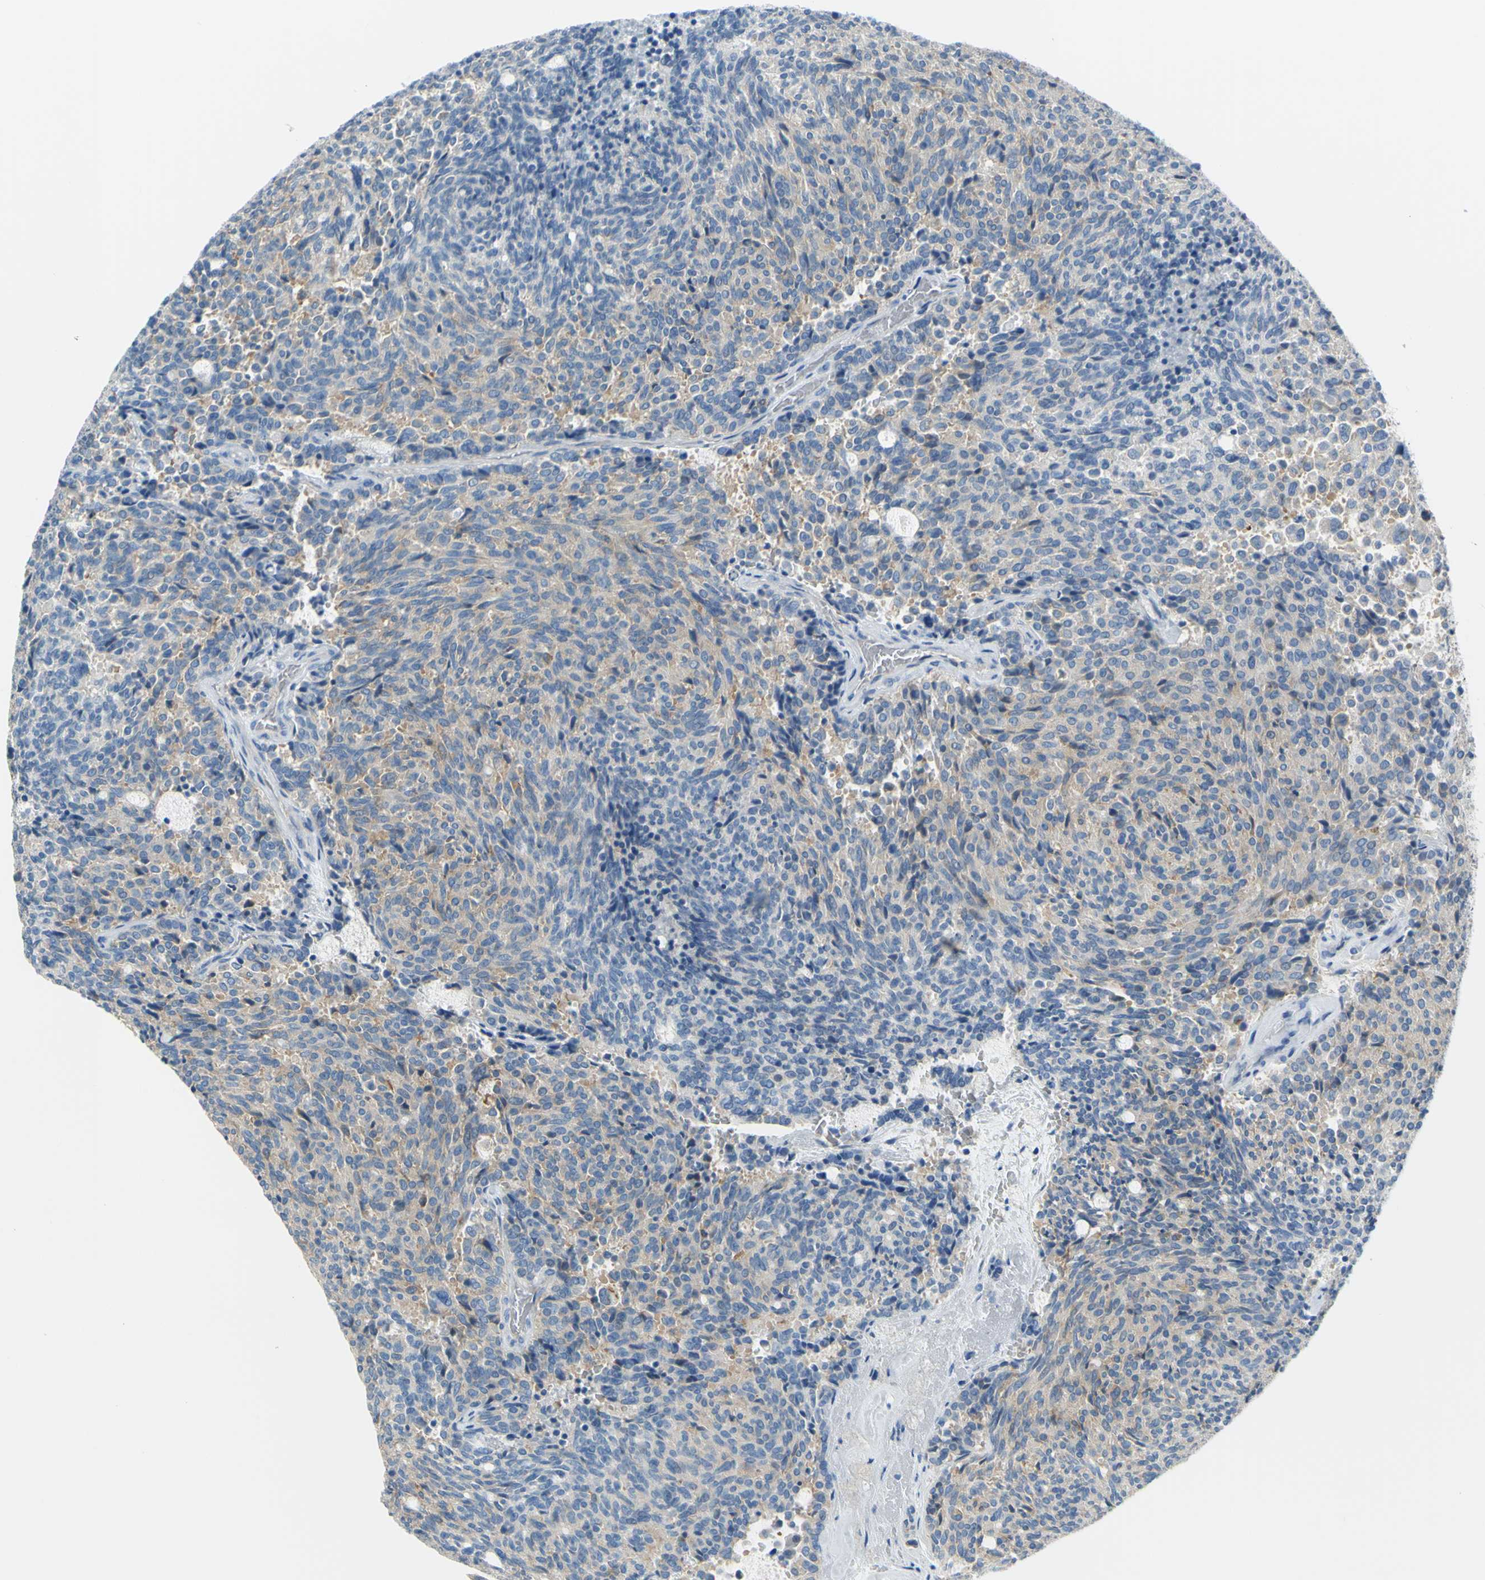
{"staining": {"intensity": "weak", "quantity": ">75%", "location": "cytoplasmic/membranous"}, "tissue": "carcinoid", "cell_type": "Tumor cells", "image_type": "cancer", "snomed": [{"axis": "morphology", "description": "Carcinoid, malignant, NOS"}, {"axis": "topography", "description": "Pancreas"}], "caption": "A low amount of weak cytoplasmic/membranous expression is present in approximately >75% of tumor cells in carcinoid tissue.", "gene": "FRMD4B", "patient": {"sex": "female", "age": 54}}